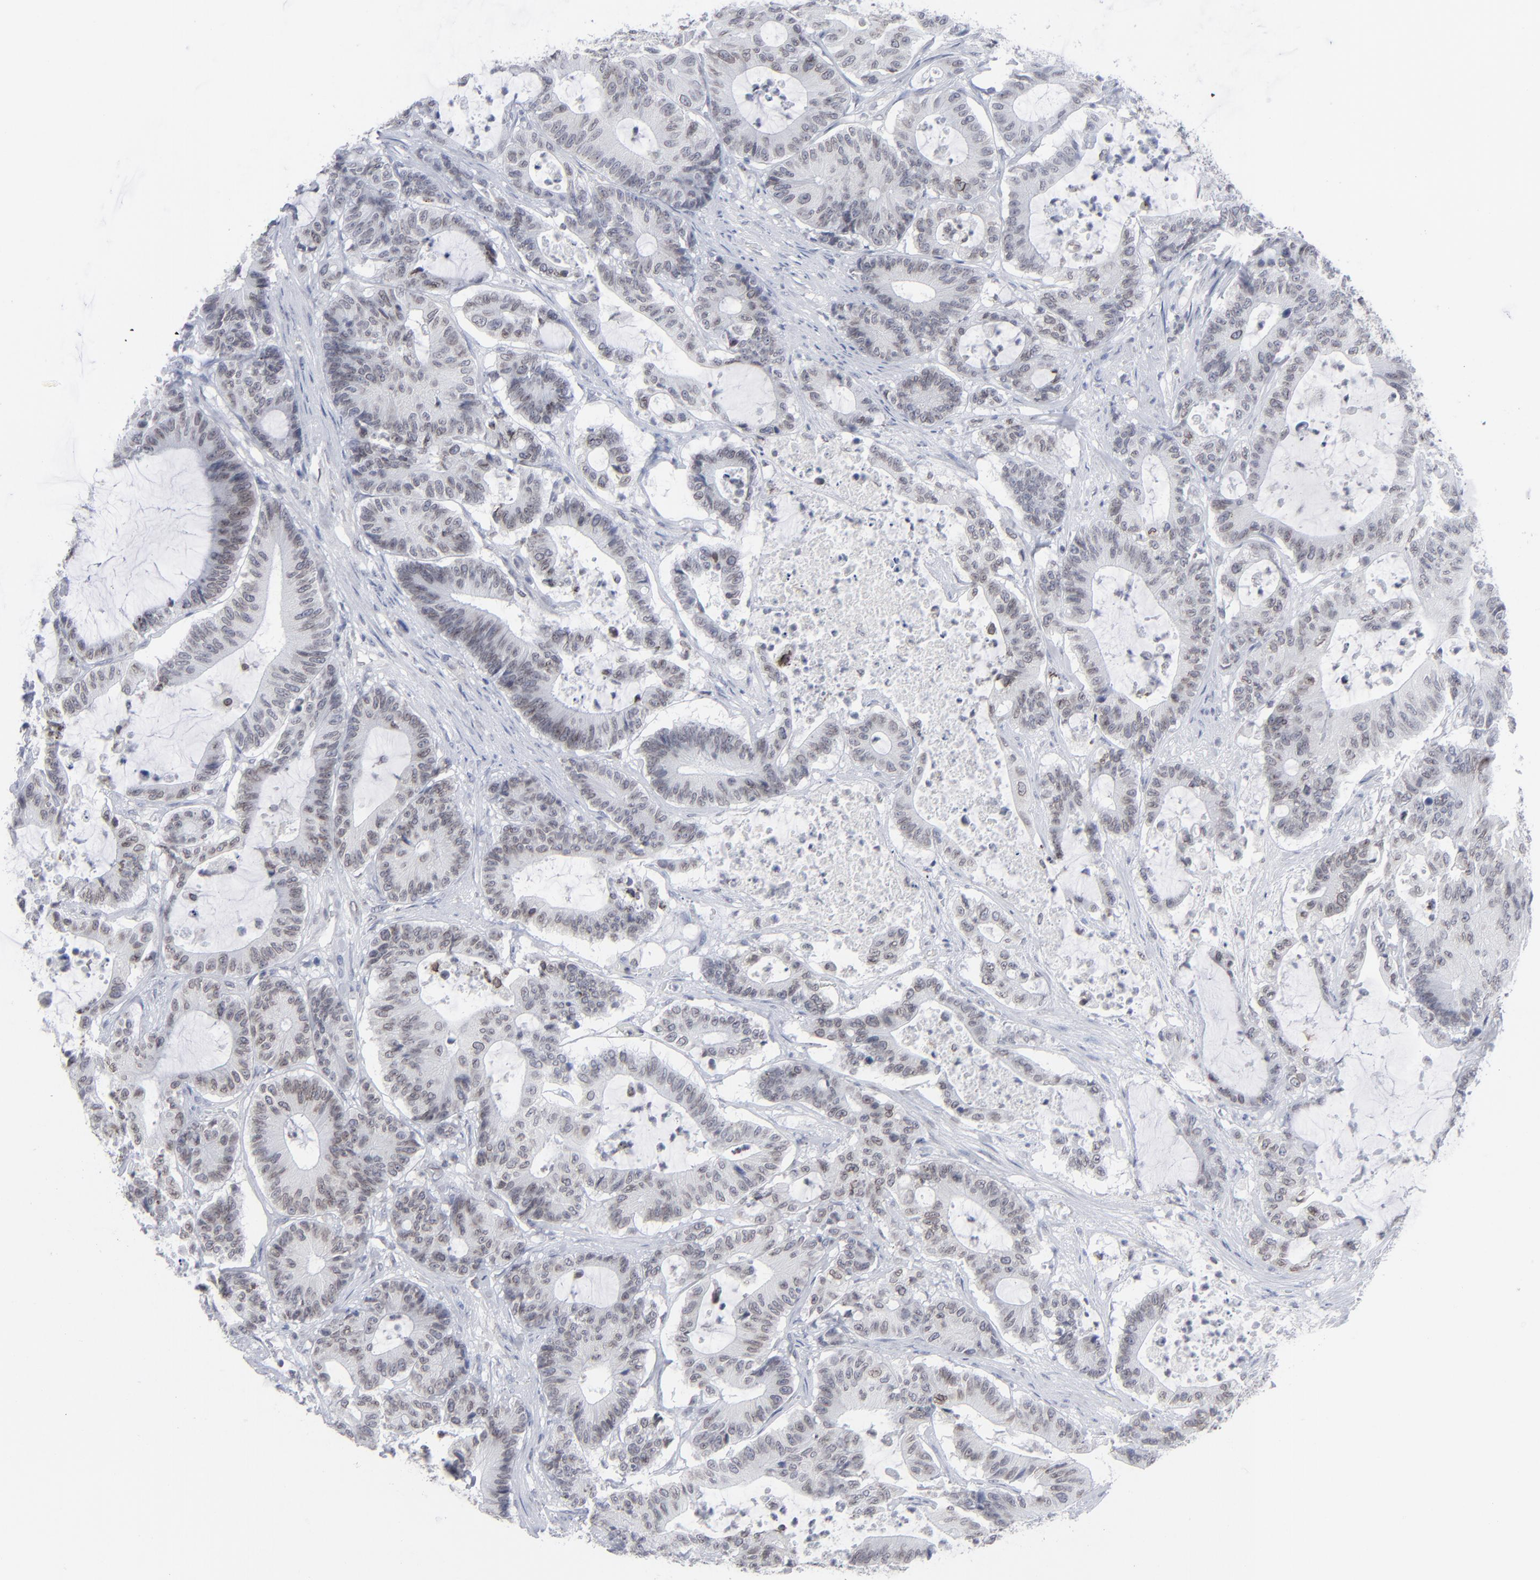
{"staining": {"intensity": "negative", "quantity": "none", "location": "none"}, "tissue": "colorectal cancer", "cell_type": "Tumor cells", "image_type": "cancer", "snomed": [{"axis": "morphology", "description": "Adenocarcinoma, NOS"}, {"axis": "topography", "description": "Colon"}], "caption": "Tumor cells show no significant positivity in adenocarcinoma (colorectal).", "gene": "NUP88", "patient": {"sex": "female", "age": 84}}